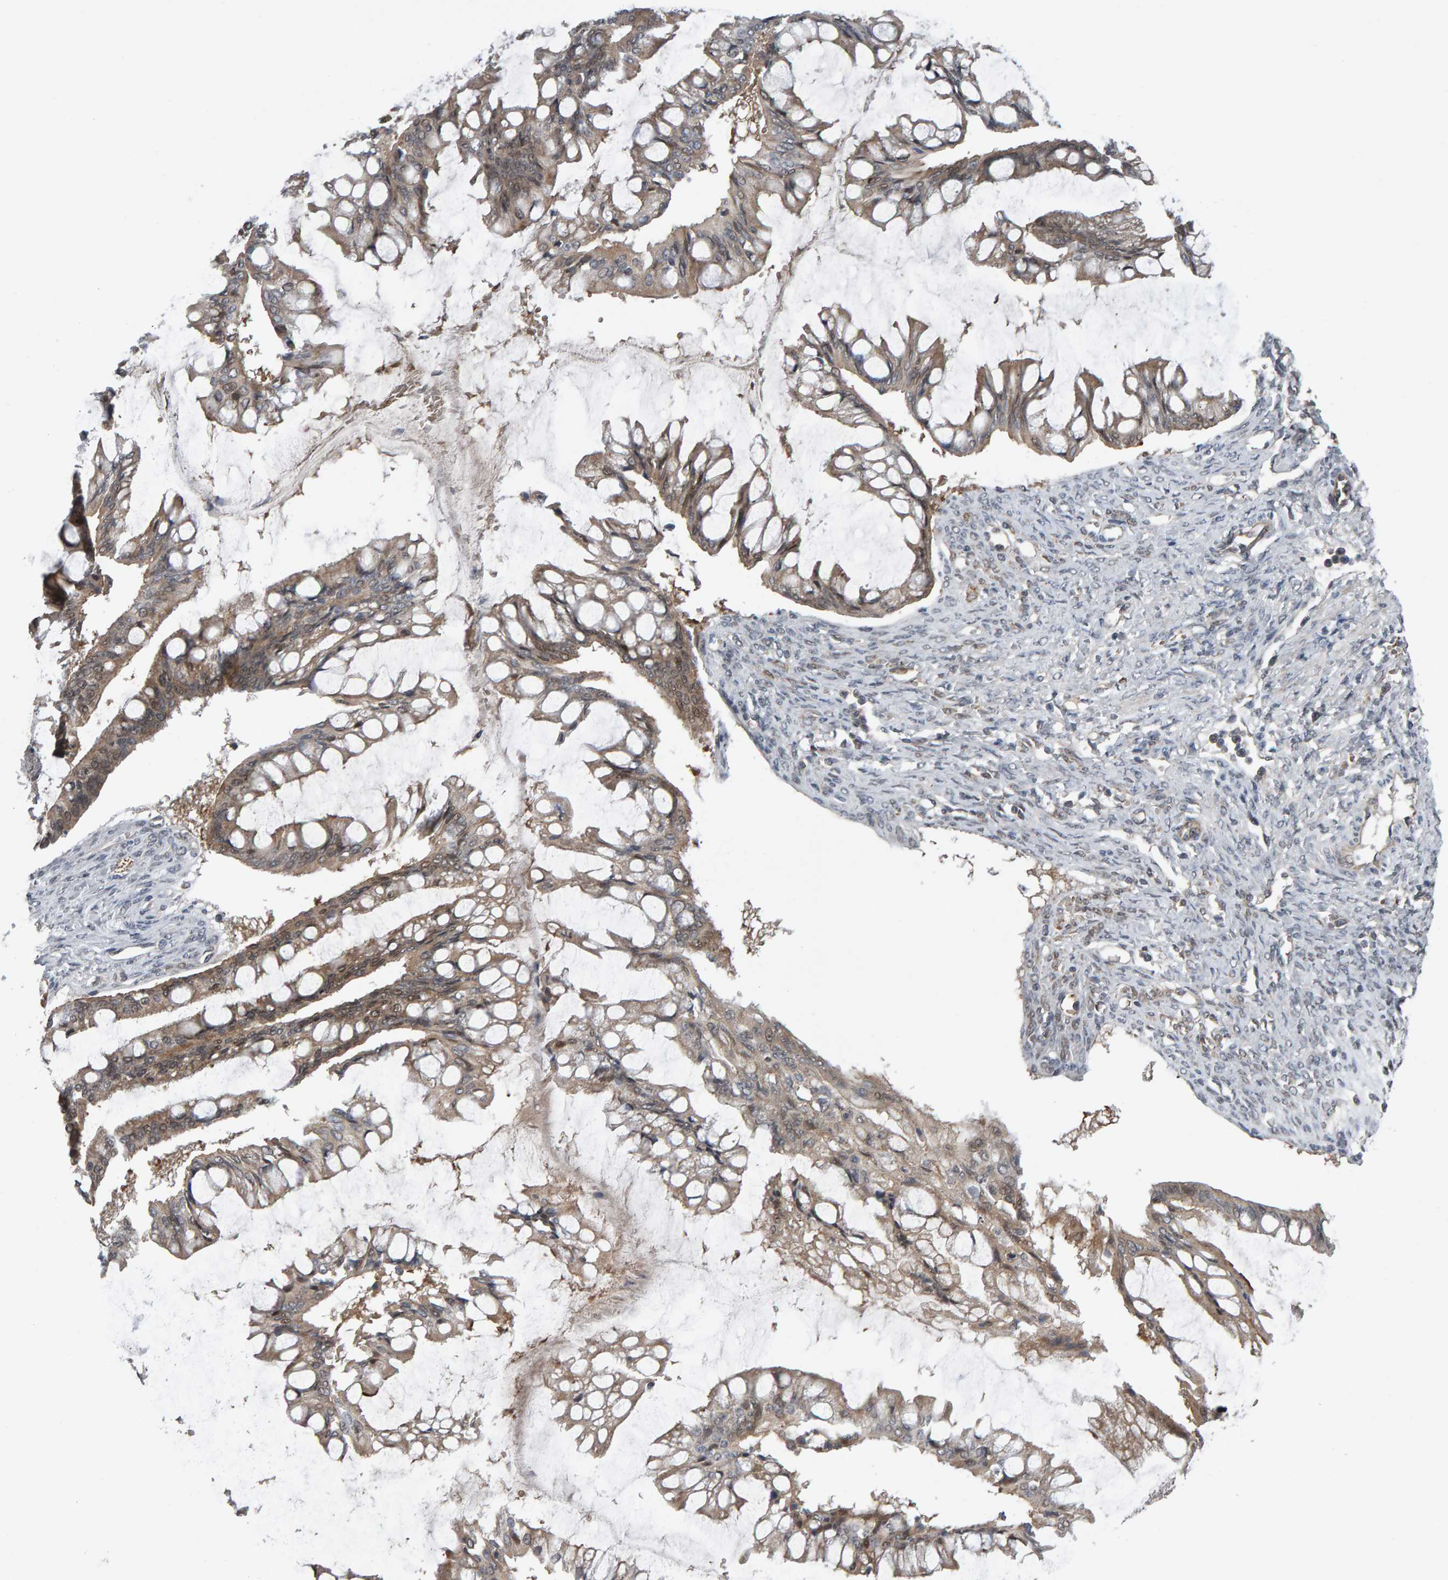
{"staining": {"intensity": "weak", "quantity": ">75%", "location": "cytoplasmic/membranous"}, "tissue": "ovarian cancer", "cell_type": "Tumor cells", "image_type": "cancer", "snomed": [{"axis": "morphology", "description": "Cystadenocarcinoma, mucinous, NOS"}, {"axis": "topography", "description": "Ovary"}], "caption": "Brown immunohistochemical staining in ovarian cancer exhibits weak cytoplasmic/membranous staining in about >75% of tumor cells. (Brightfield microscopy of DAB IHC at high magnification).", "gene": "COASY", "patient": {"sex": "female", "age": 73}}